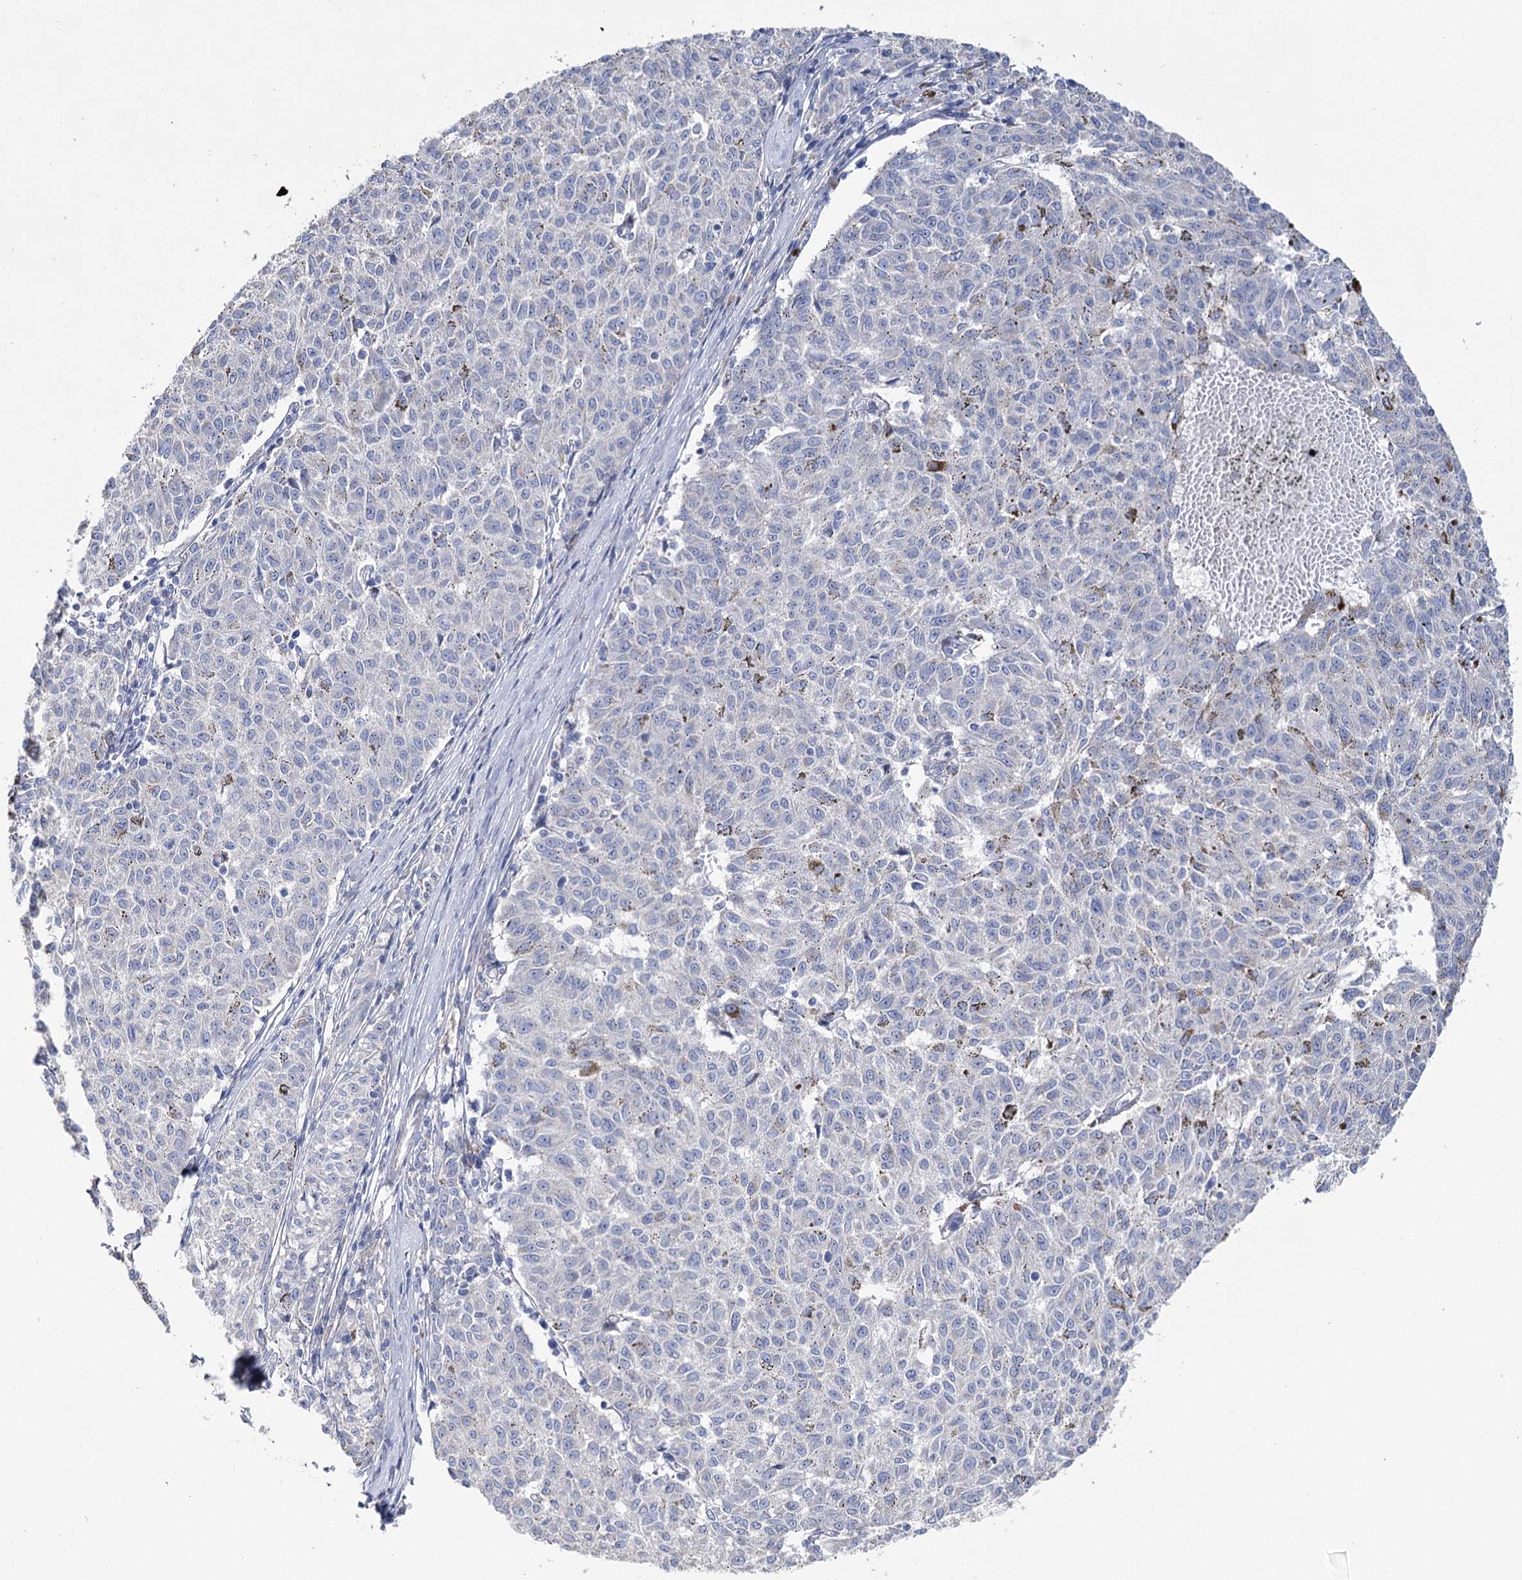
{"staining": {"intensity": "negative", "quantity": "none", "location": "none"}, "tissue": "melanoma", "cell_type": "Tumor cells", "image_type": "cancer", "snomed": [{"axis": "morphology", "description": "Malignant melanoma, NOS"}, {"axis": "topography", "description": "Skin"}], "caption": "Immunohistochemical staining of melanoma shows no significant staining in tumor cells.", "gene": "NRAP", "patient": {"sex": "female", "age": 72}}